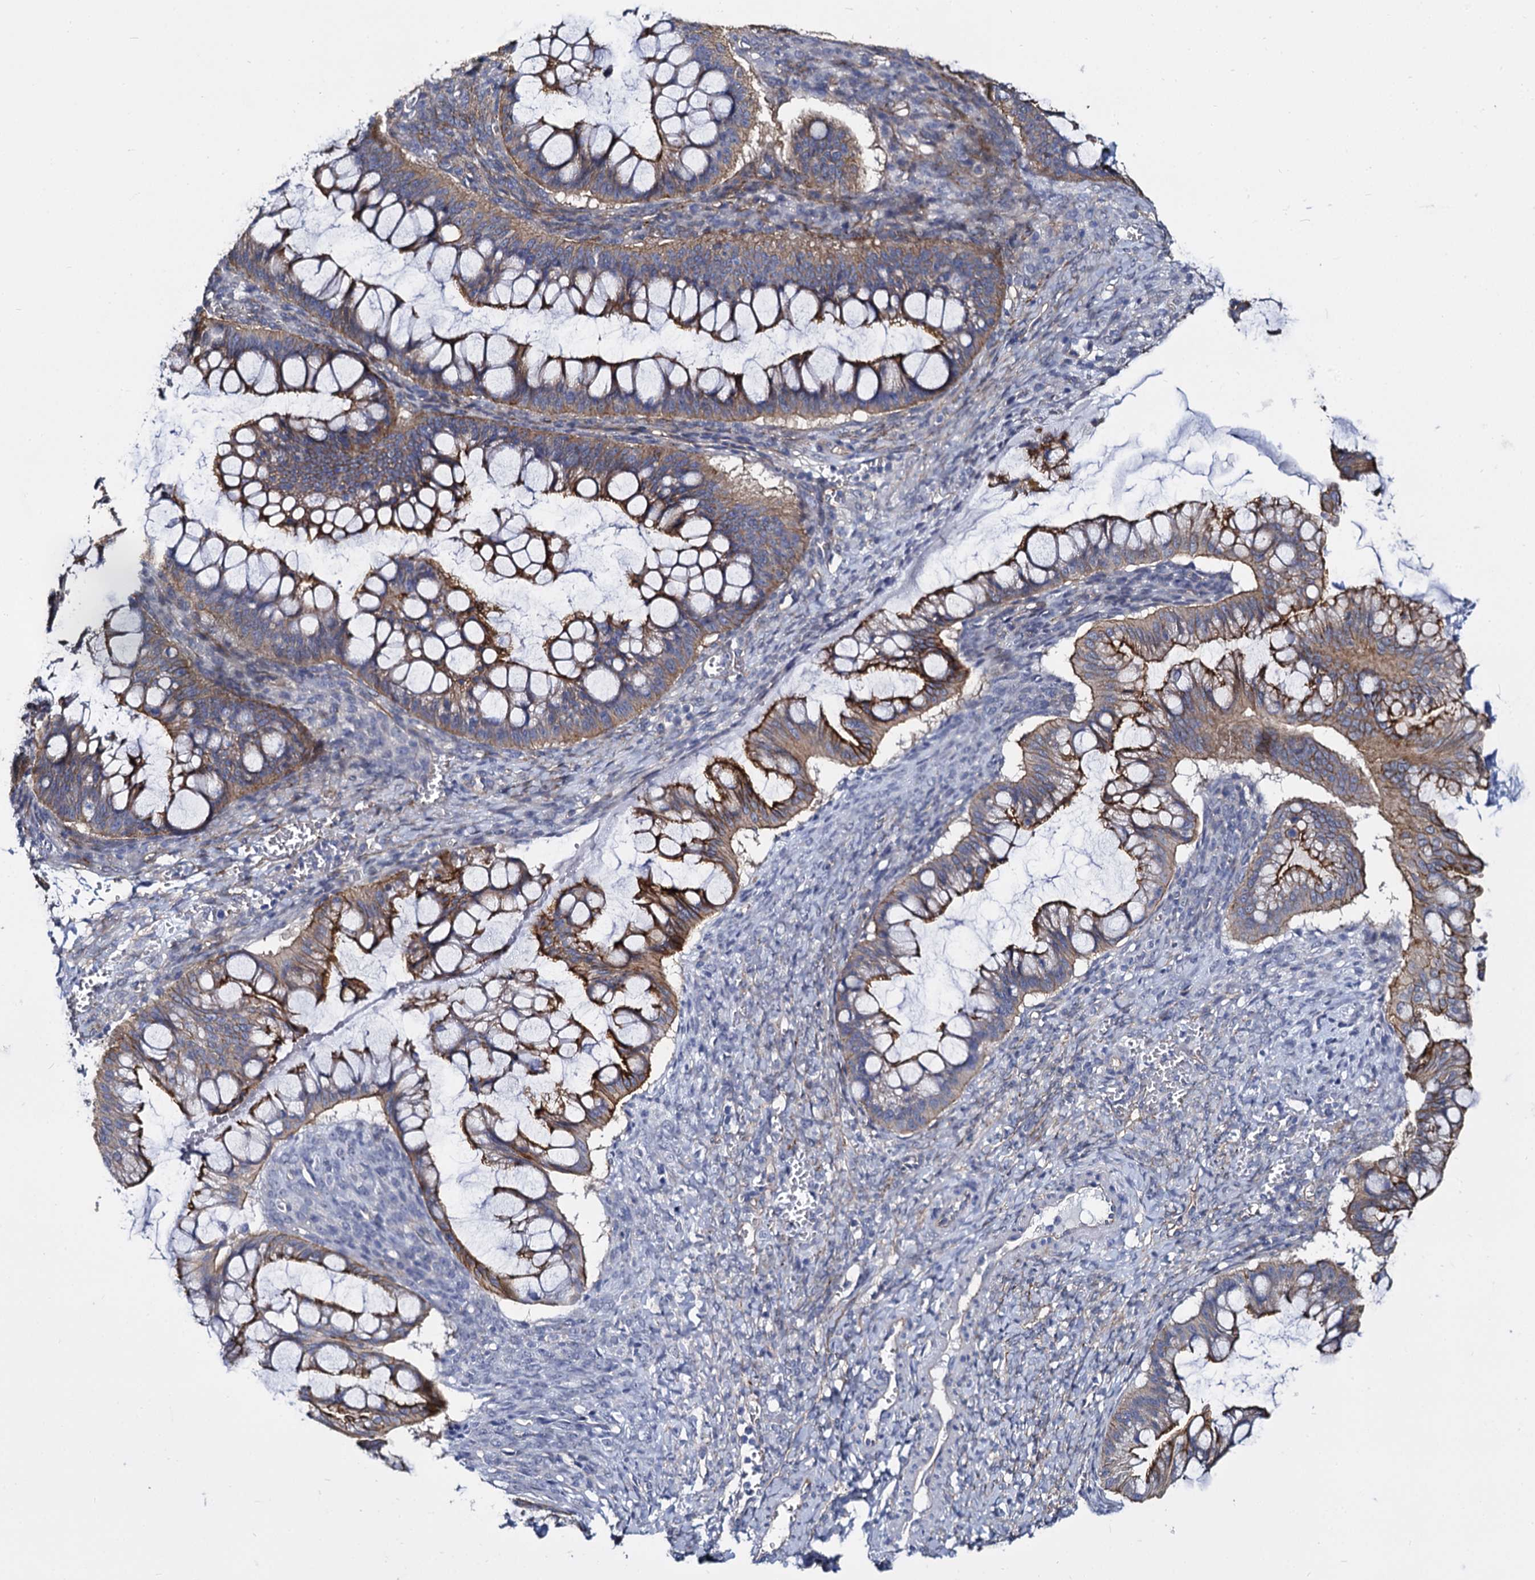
{"staining": {"intensity": "moderate", "quantity": "25%-75%", "location": "cytoplasmic/membranous"}, "tissue": "ovarian cancer", "cell_type": "Tumor cells", "image_type": "cancer", "snomed": [{"axis": "morphology", "description": "Cystadenocarcinoma, mucinous, NOS"}, {"axis": "topography", "description": "Ovary"}], "caption": "An immunohistochemistry (IHC) image of tumor tissue is shown. Protein staining in brown highlights moderate cytoplasmic/membranous positivity in ovarian mucinous cystadenocarcinoma within tumor cells.", "gene": "CBFB", "patient": {"sex": "female", "age": 73}}